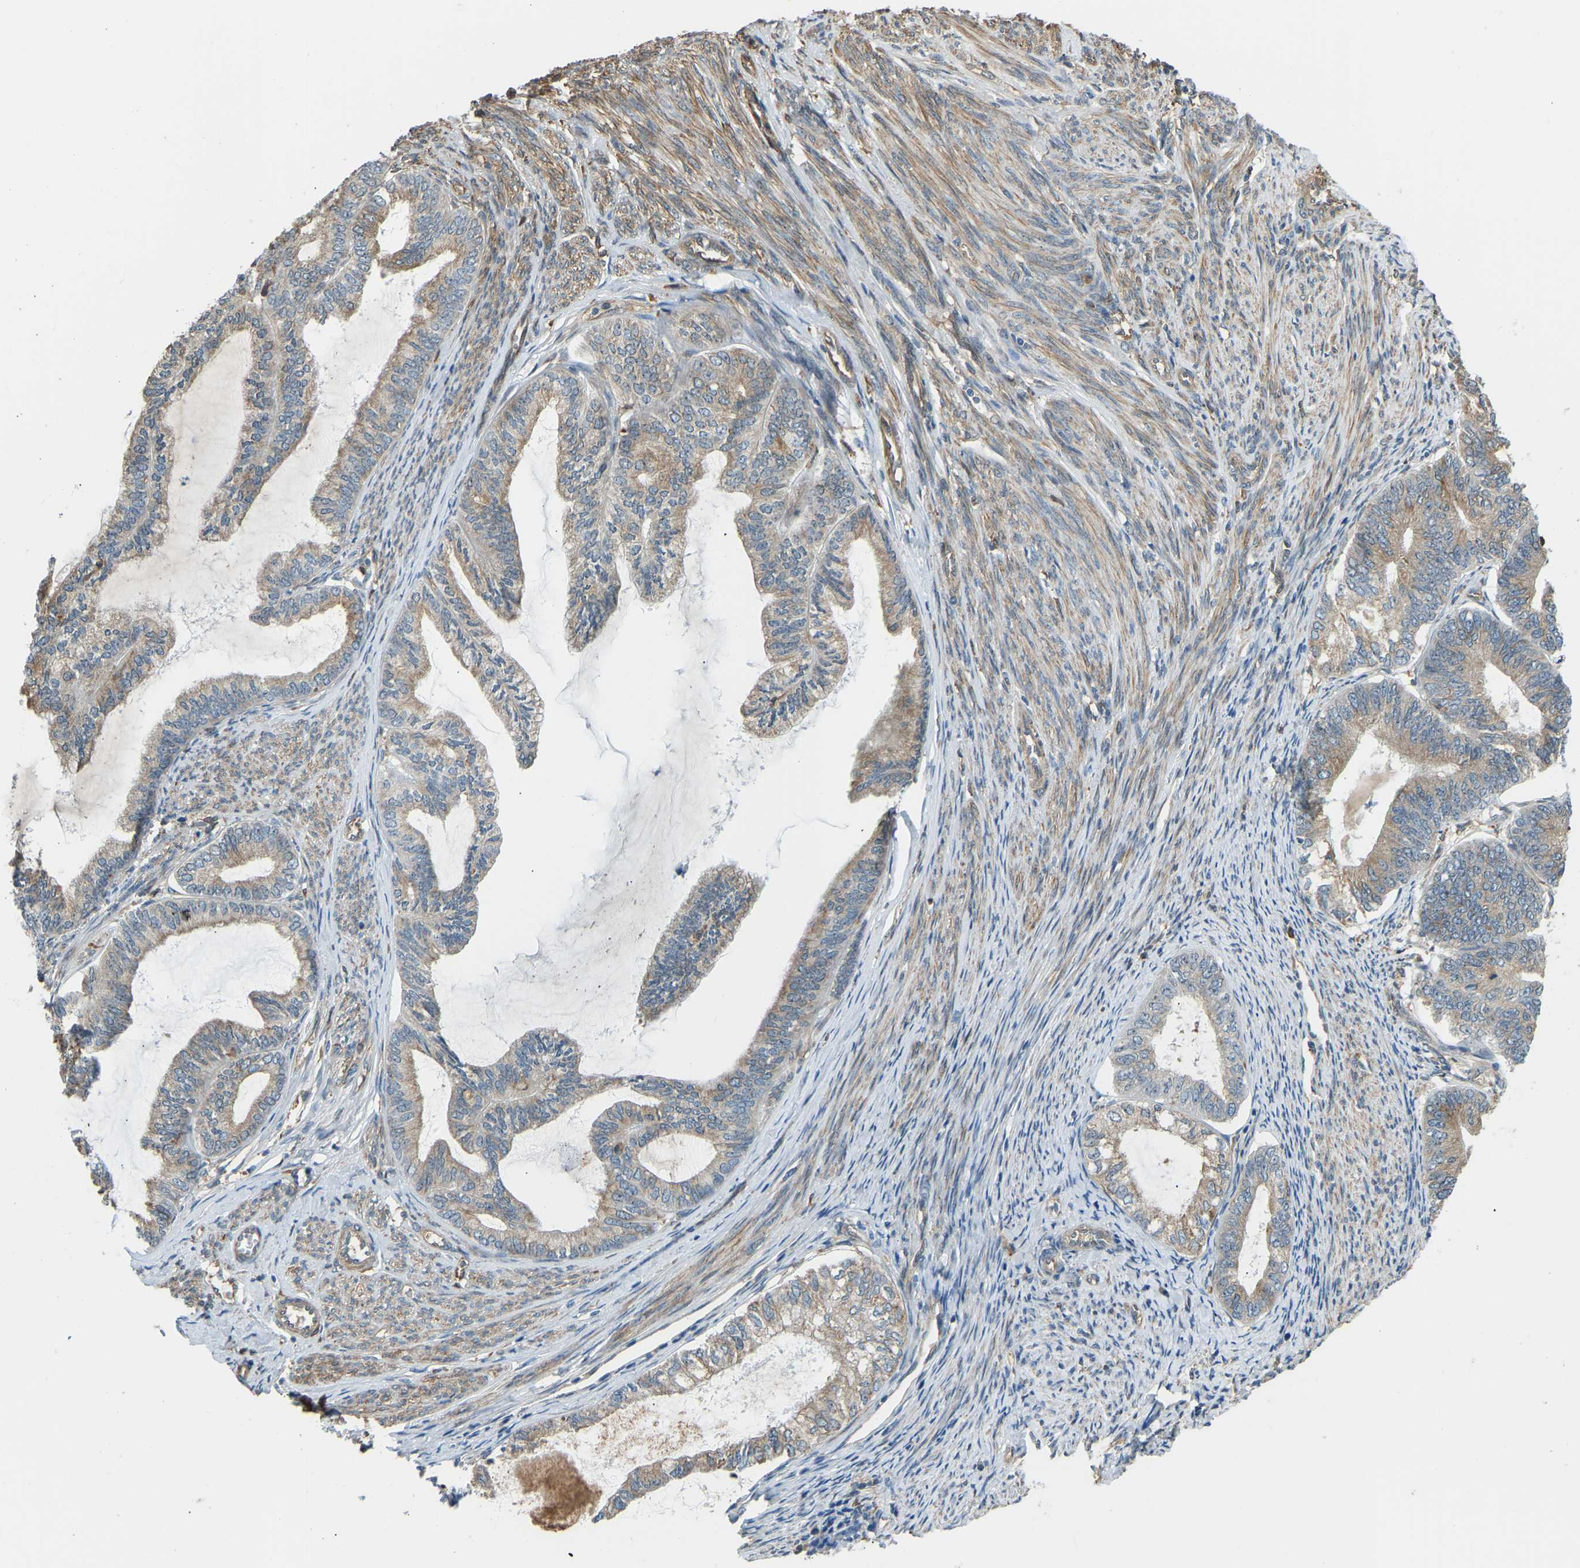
{"staining": {"intensity": "weak", "quantity": ">75%", "location": "cytoplasmic/membranous"}, "tissue": "endometrial cancer", "cell_type": "Tumor cells", "image_type": "cancer", "snomed": [{"axis": "morphology", "description": "Adenocarcinoma, NOS"}, {"axis": "topography", "description": "Endometrium"}], "caption": "Tumor cells show low levels of weak cytoplasmic/membranous positivity in approximately >75% of cells in endometrial adenocarcinoma.", "gene": "OS9", "patient": {"sex": "female", "age": 86}}